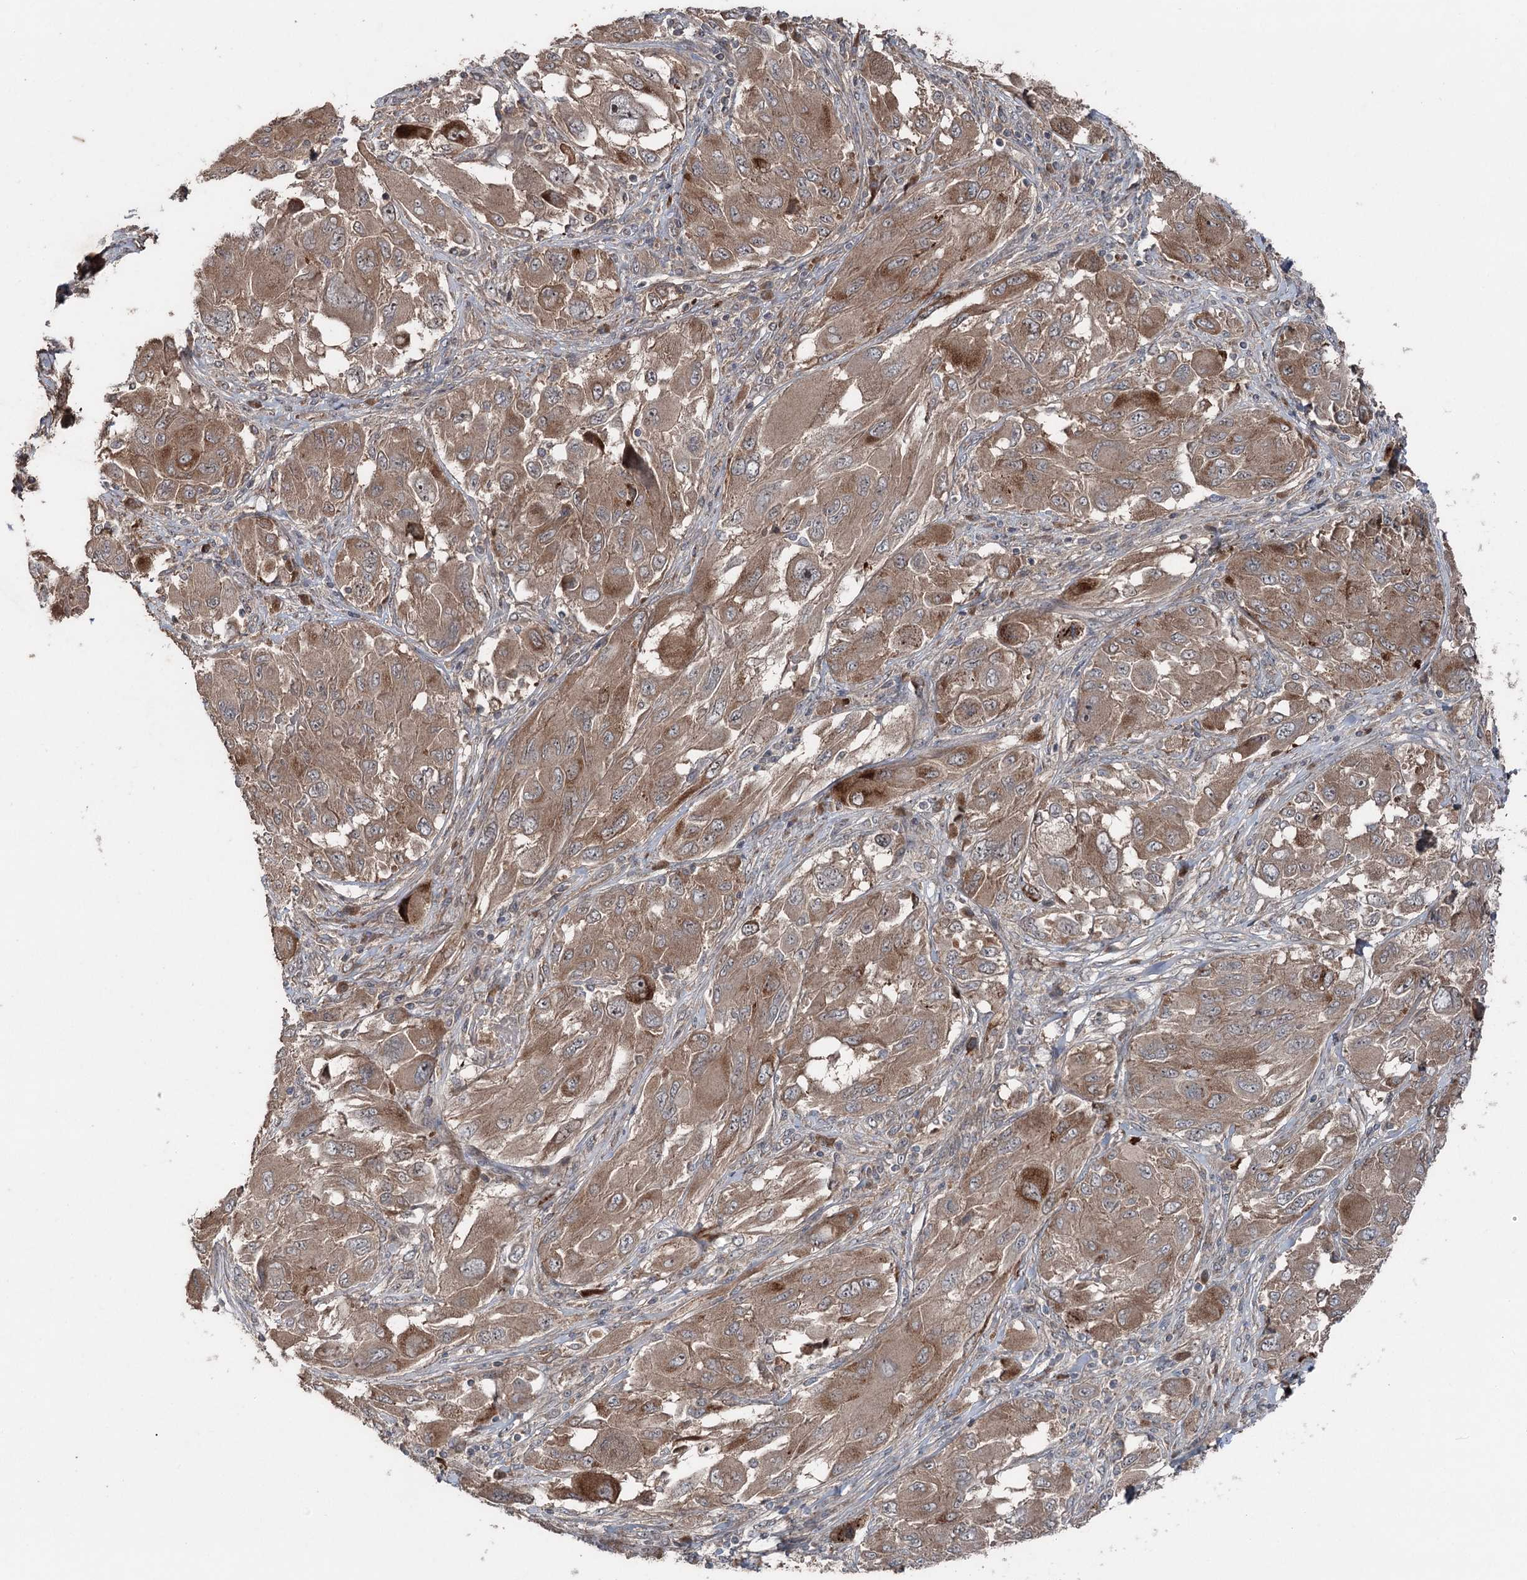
{"staining": {"intensity": "moderate", "quantity": ">75%", "location": "cytoplasmic/membranous"}, "tissue": "melanoma", "cell_type": "Tumor cells", "image_type": "cancer", "snomed": [{"axis": "morphology", "description": "Malignant melanoma, NOS"}, {"axis": "topography", "description": "Skin"}], "caption": "IHC staining of malignant melanoma, which shows medium levels of moderate cytoplasmic/membranous staining in approximately >75% of tumor cells indicating moderate cytoplasmic/membranous protein positivity. The staining was performed using DAB (3,3'-diaminobenzidine) (brown) for protein detection and nuclei were counterstained in hematoxylin (blue).", "gene": "MAPK8IP2", "patient": {"sex": "female", "age": 91}}